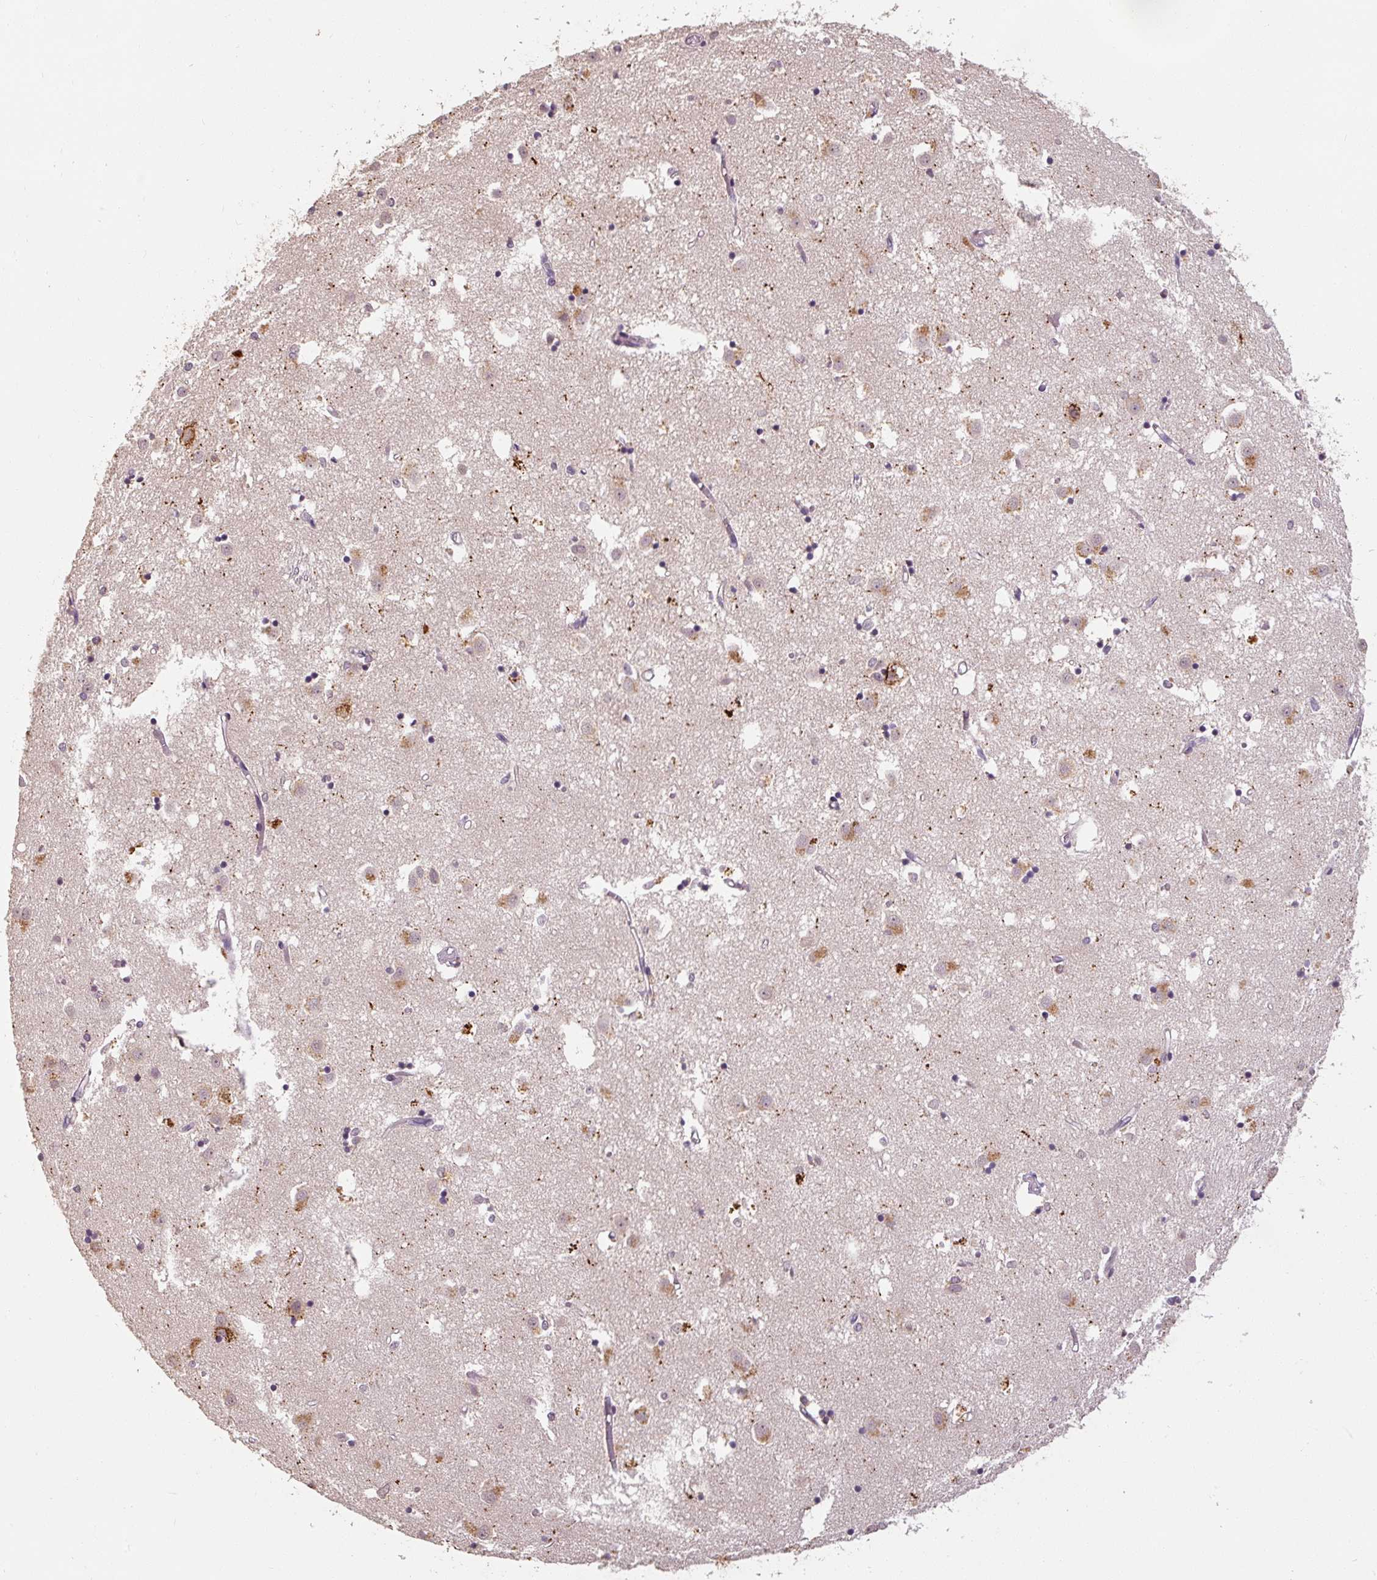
{"staining": {"intensity": "negative", "quantity": "none", "location": "none"}, "tissue": "caudate", "cell_type": "Glial cells", "image_type": "normal", "snomed": [{"axis": "morphology", "description": "Normal tissue, NOS"}, {"axis": "topography", "description": "Lateral ventricle wall"}], "caption": "A photomicrograph of human caudate is negative for staining in glial cells.", "gene": "CFAP65", "patient": {"sex": "male", "age": 70}}